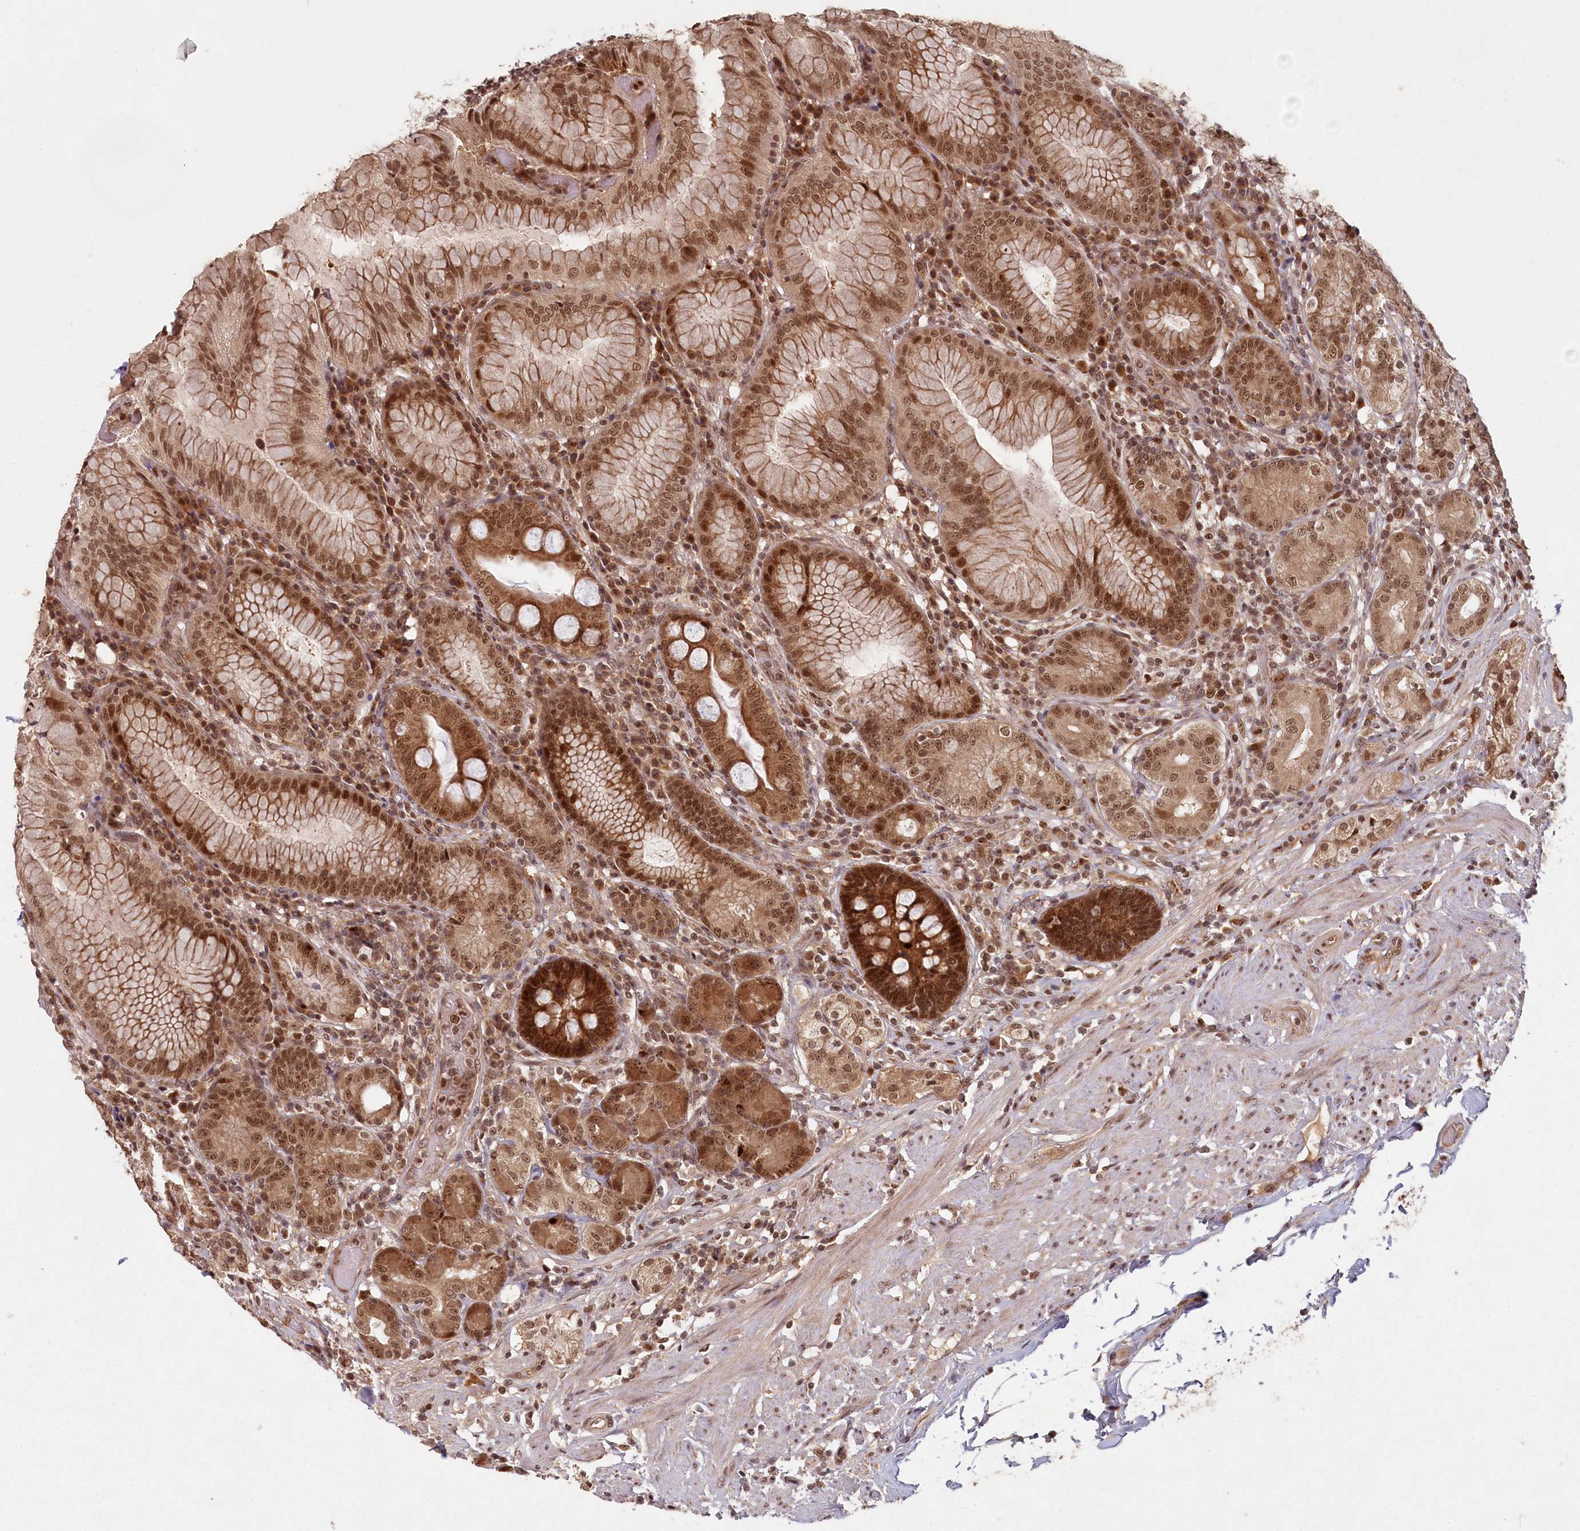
{"staining": {"intensity": "moderate", "quantity": ">75%", "location": "cytoplasmic/membranous,nuclear"}, "tissue": "stomach", "cell_type": "Glandular cells", "image_type": "normal", "snomed": [{"axis": "morphology", "description": "Normal tissue, NOS"}, {"axis": "topography", "description": "Stomach, upper"}, {"axis": "topography", "description": "Stomach, lower"}], "caption": "Brown immunohistochemical staining in benign human stomach shows moderate cytoplasmic/membranous,nuclear expression in approximately >75% of glandular cells. Using DAB (brown) and hematoxylin (blue) stains, captured at high magnification using brightfield microscopy.", "gene": "WAPL", "patient": {"sex": "female", "age": 76}}